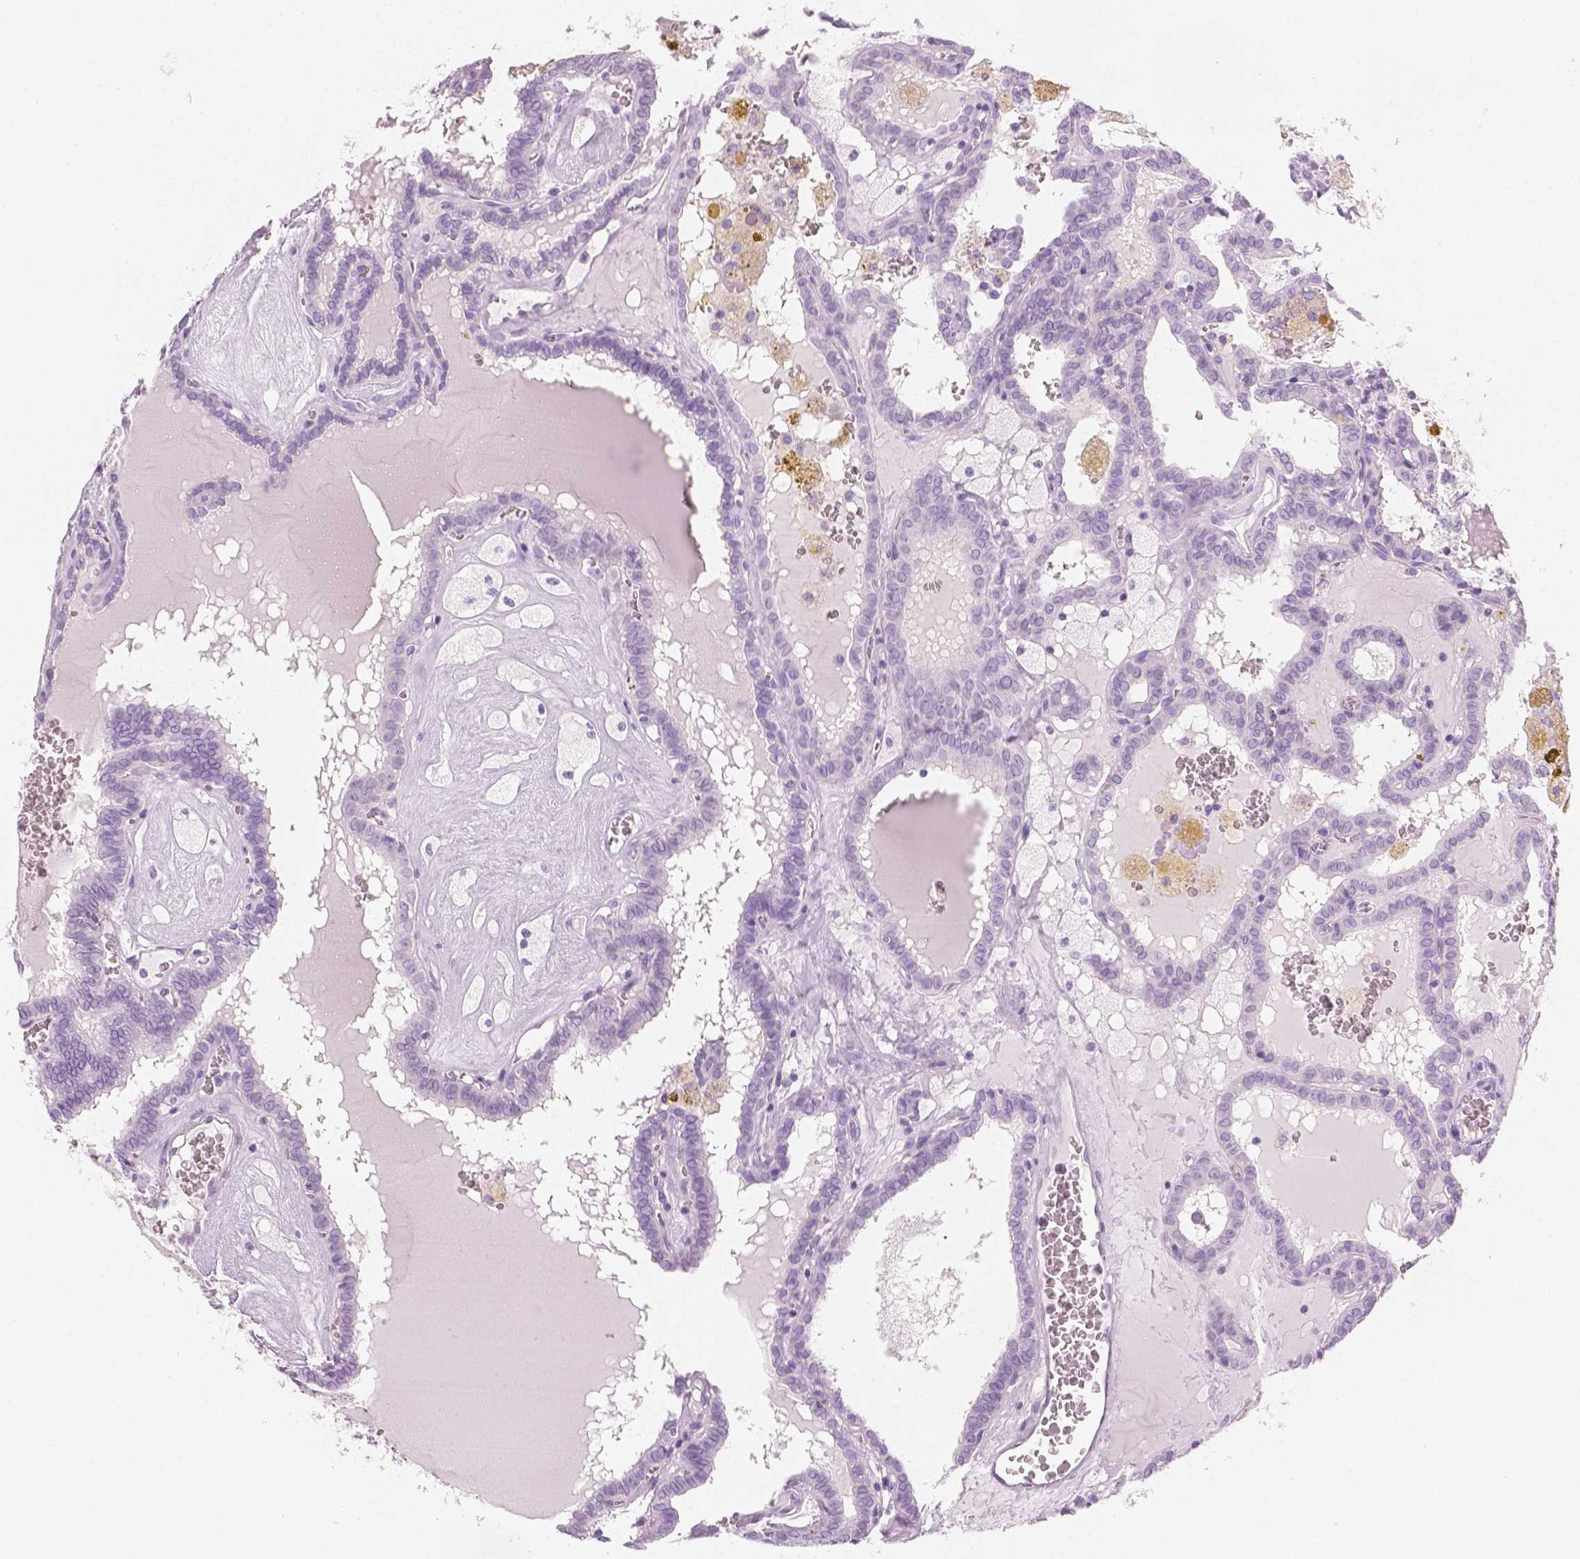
{"staining": {"intensity": "negative", "quantity": "none", "location": "none"}, "tissue": "thyroid cancer", "cell_type": "Tumor cells", "image_type": "cancer", "snomed": [{"axis": "morphology", "description": "Papillary adenocarcinoma, NOS"}, {"axis": "topography", "description": "Thyroid gland"}], "caption": "Human thyroid cancer (papillary adenocarcinoma) stained for a protein using immunohistochemistry exhibits no staining in tumor cells.", "gene": "PLIN4", "patient": {"sex": "female", "age": 39}}